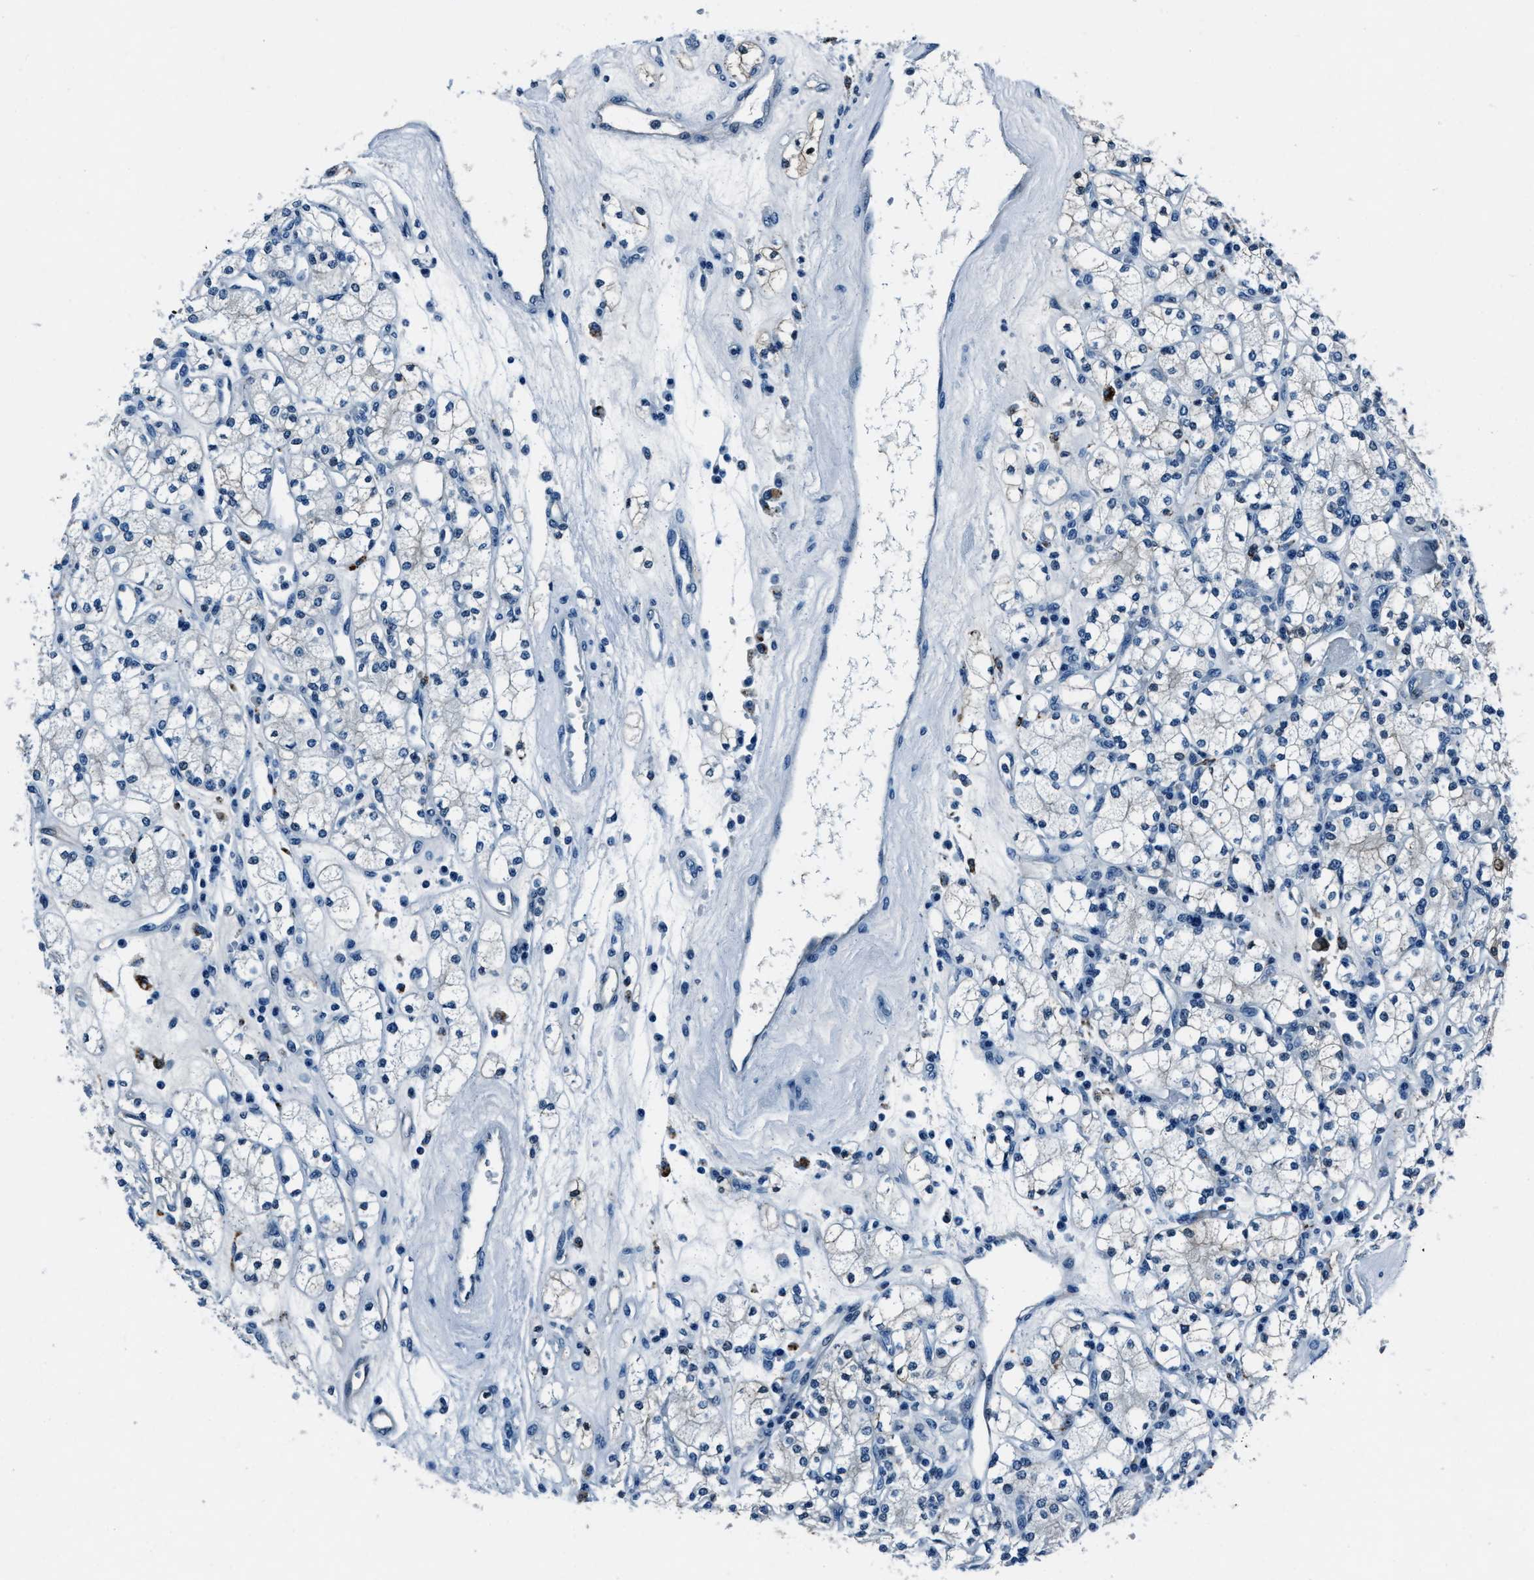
{"staining": {"intensity": "negative", "quantity": "none", "location": "none"}, "tissue": "renal cancer", "cell_type": "Tumor cells", "image_type": "cancer", "snomed": [{"axis": "morphology", "description": "Adenocarcinoma, NOS"}, {"axis": "topography", "description": "Kidney"}], "caption": "DAB immunohistochemical staining of human renal adenocarcinoma demonstrates no significant staining in tumor cells. (DAB (3,3'-diaminobenzidine) immunohistochemistry (IHC) with hematoxylin counter stain).", "gene": "PTPDC1", "patient": {"sex": "male", "age": 77}}